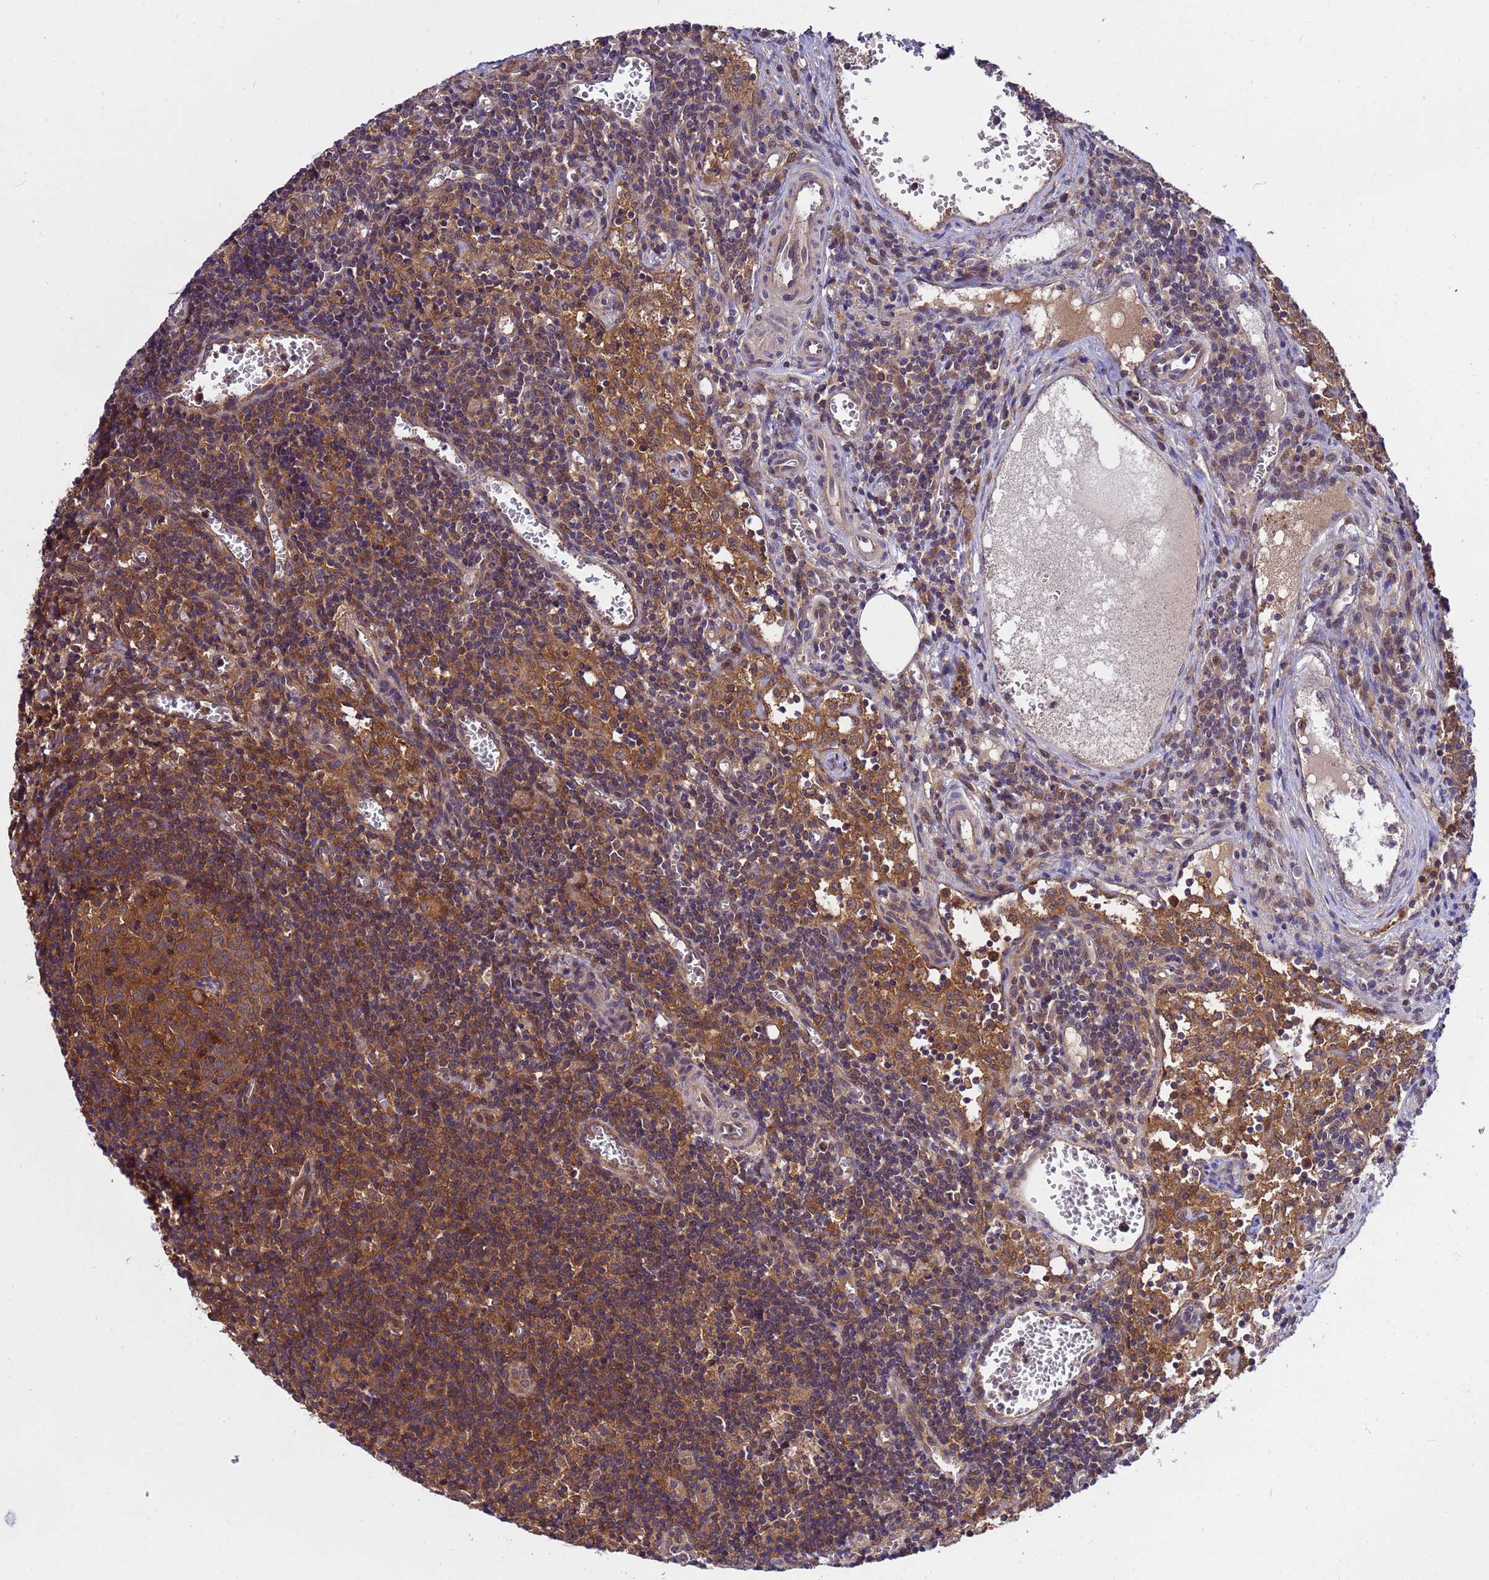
{"staining": {"intensity": "moderate", "quantity": ">75%", "location": "cytoplasmic/membranous"}, "tissue": "lymph node", "cell_type": "Germinal center cells", "image_type": "normal", "snomed": [{"axis": "morphology", "description": "Normal tissue, NOS"}, {"axis": "topography", "description": "Lymph node"}], "caption": "The micrograph displays a brown stain indicating the presence of a protein in the cytoplasmic/membranous of germinal center cells in lymph node.", "gene": "GET3", "patient": {"sex": "female", "age": 37}}